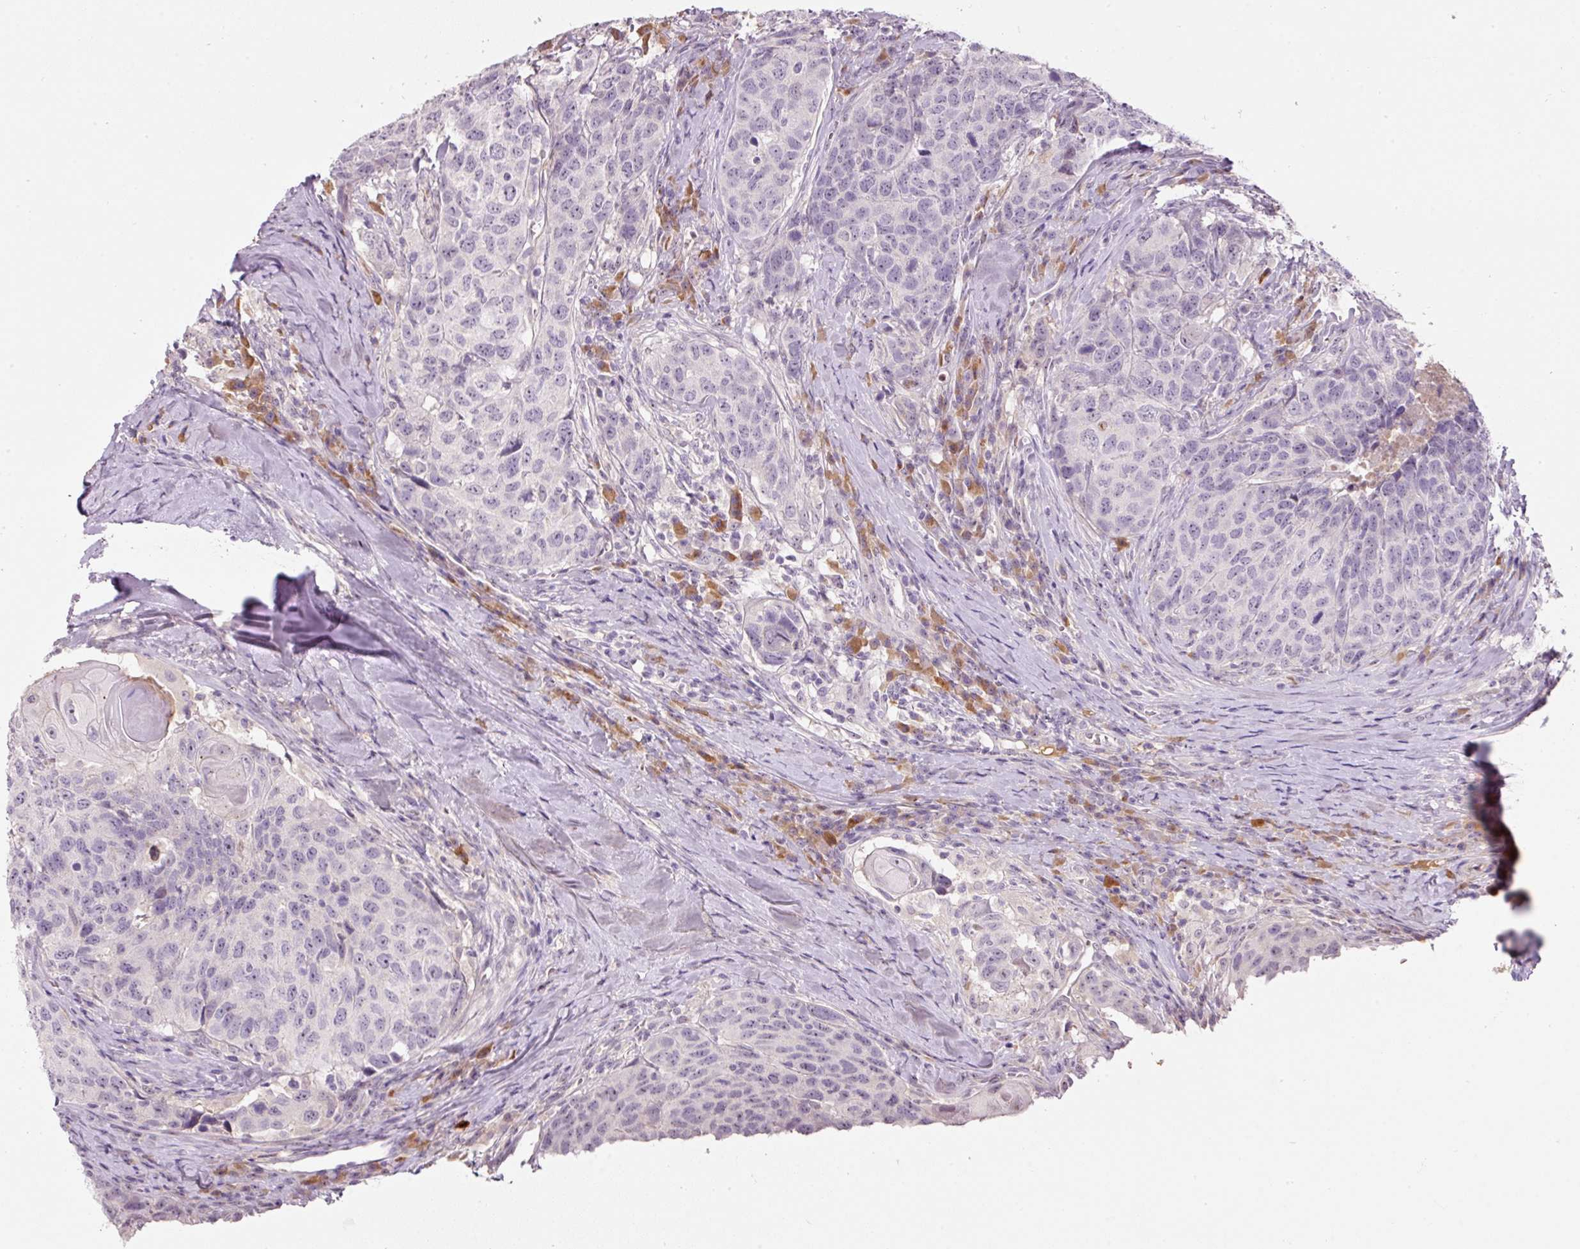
{"staining": {"intensity": "negative", "quantity": "none", "location": "none"}, "tissue": "head and neck cancer", "cell_type": "Tumor cells", "image_type": "cancer", "snomed": [{"axis": "morphology", "description": "Squamous cell carcinoma, NOS"}, {"axis": "topography", "description": "Head-Neck"}], "caption": "This is an IHC histopathology image of human head and neck squamous cell carcinoma. There is no positivity in tumor cells.", "gene": "TMEM37", "patient": {"sex": "male", "age": 66}}